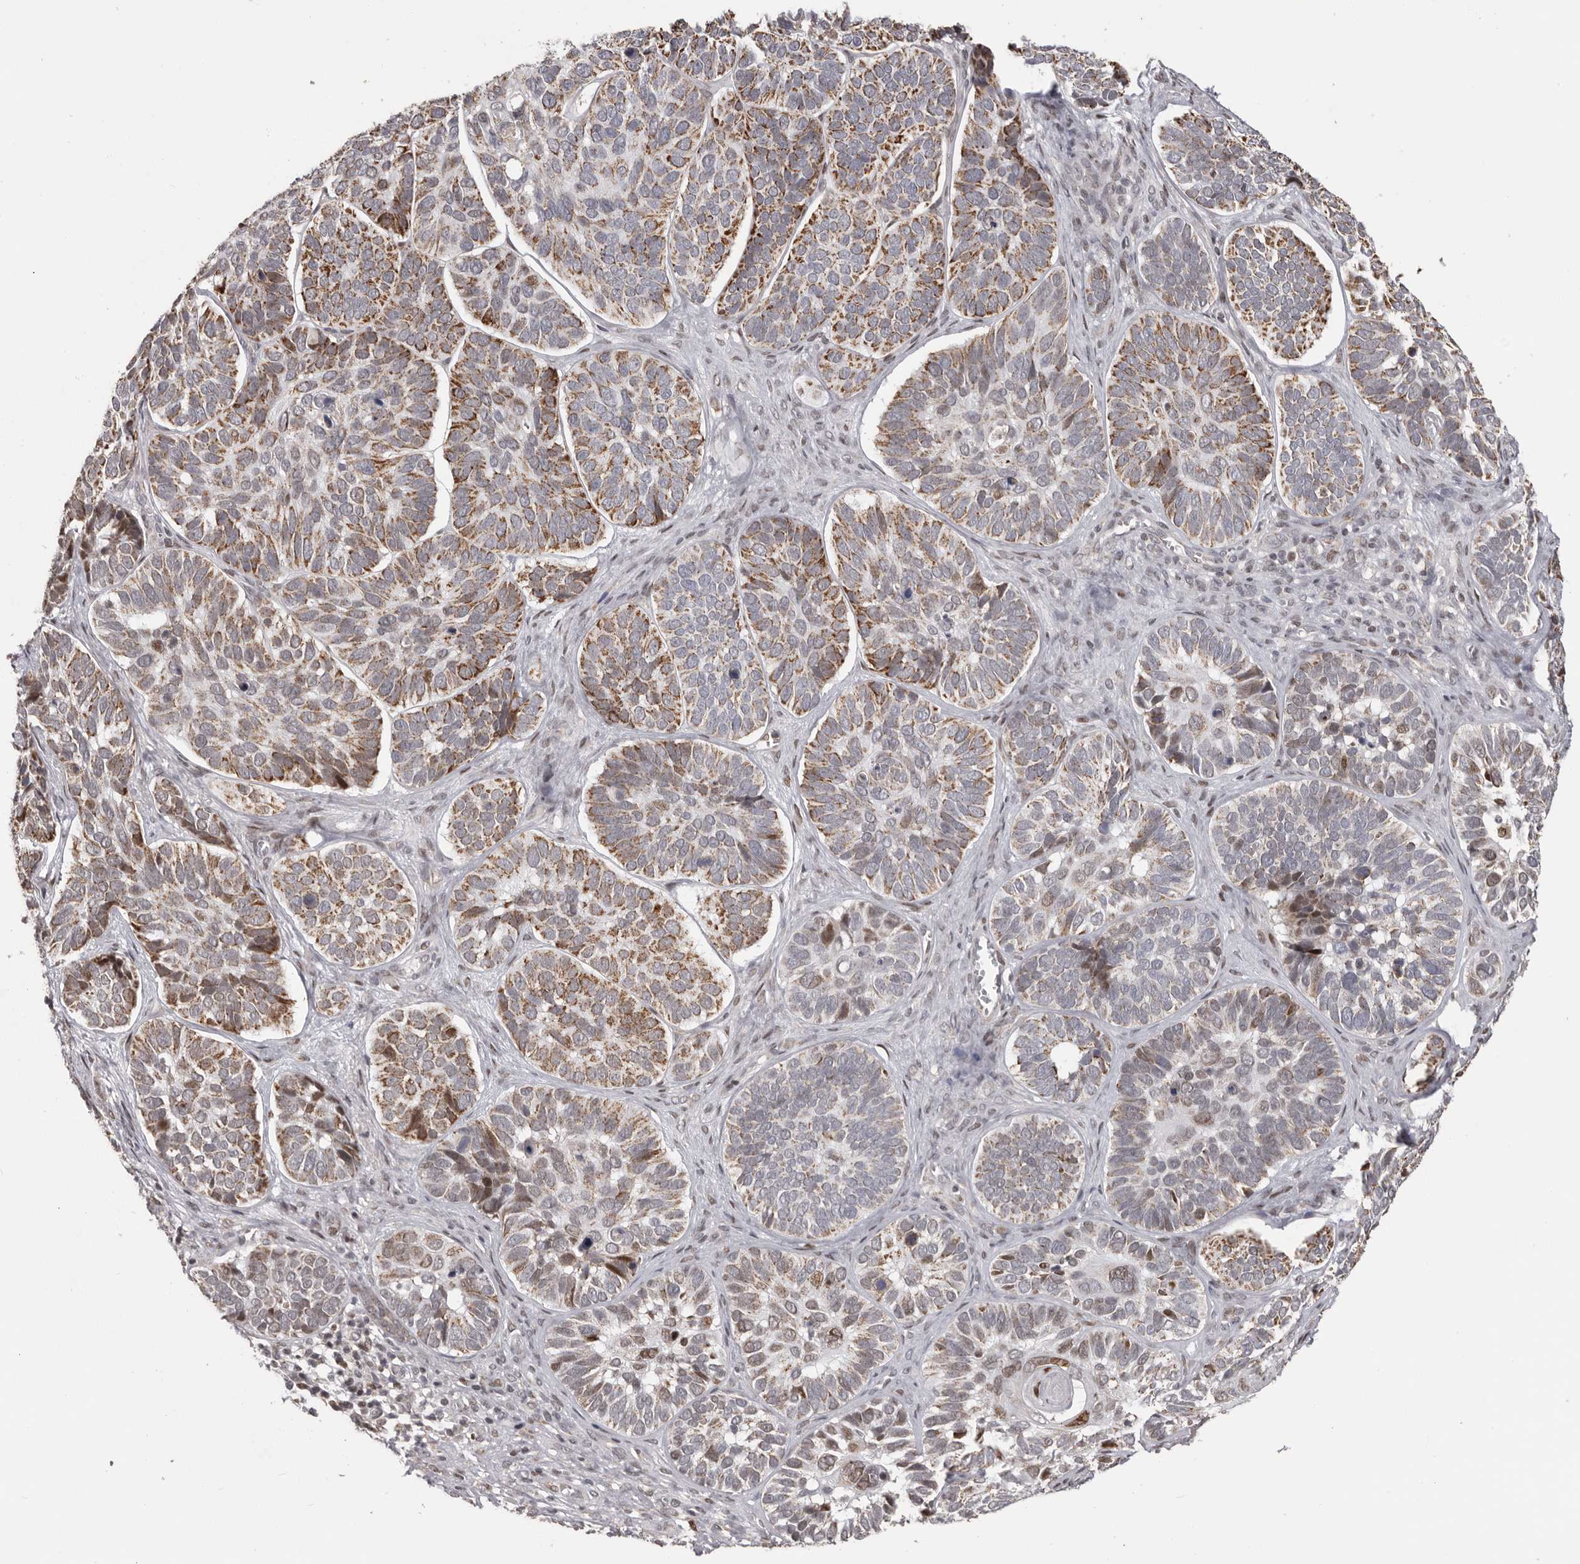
{"staining": {"intensity": "moderate", "quantity": ">75%", "location": "cytoplasmic/membranous"}, "tissue": "skin cancer", "cell_type": "Tumor cells", "image_type": "cancer", "snomed": [{"axis": "morphology", "description": "Basal cell carcinoma"}, {"axis": "topography", "description": "Skin"}], "caption": "Immunohistochemical staining of human skin cancer shows medium levels of moderate cytoplasmic/membranous protein positivity in approximately >75% of tumor cells.", "gene": "C17orf99", "patient": {"sex": "male", "age": 62}}